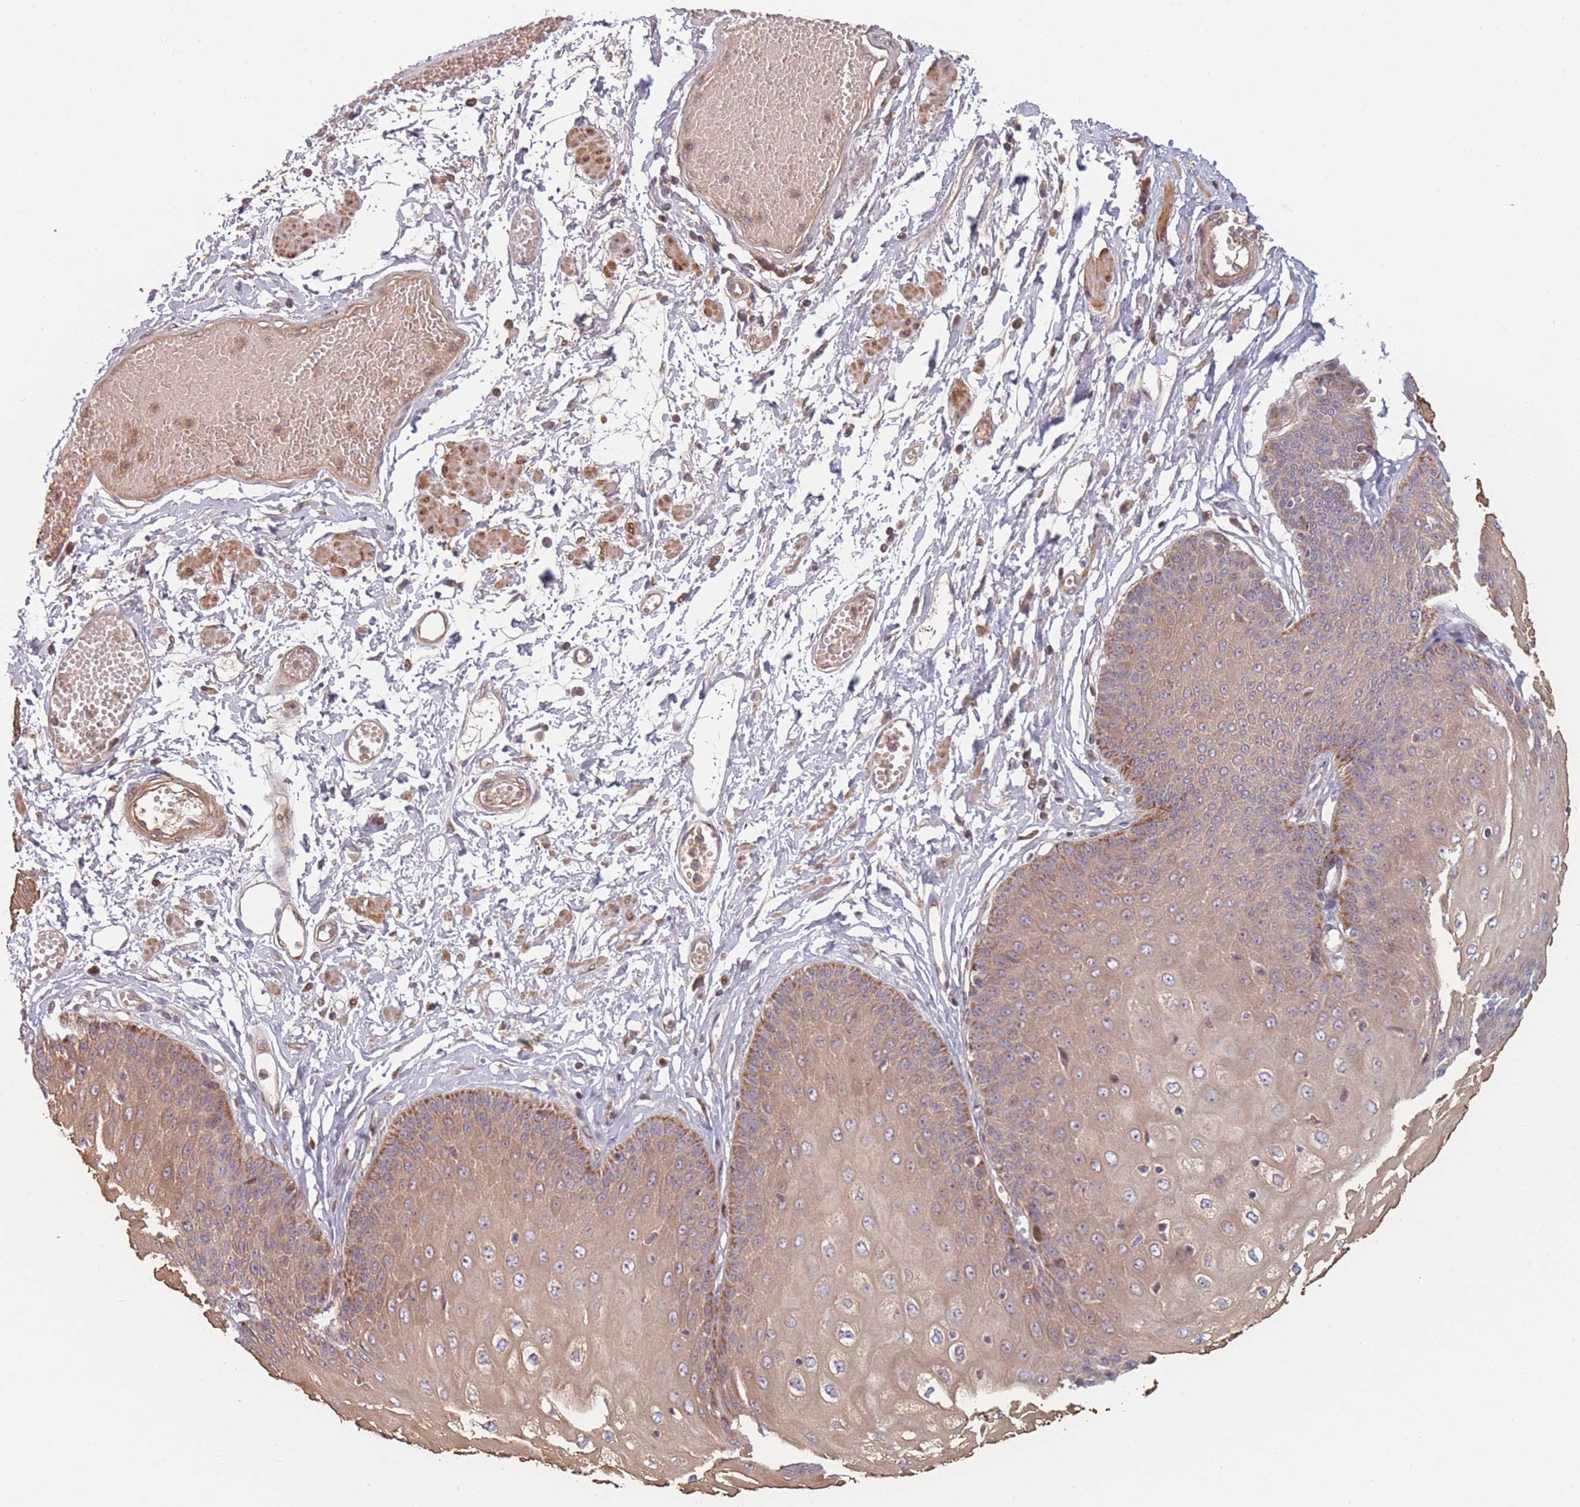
{"staining": {"intensity": "moderate", "quantity": ">75%", "location": "cytoplasmic/membranous"}, "tissue": "esophagus", "cell_type": "Squamous epithelial cells", "image_type": "normal", "snomed": [{"axis": "morphology", "description": "Normal tissue, NOS"}, {"axis": "topography", "description": "Esophagus"}], "caption": "A histopathology image of esophagus stained for a protein reveals moderate cytoplasmic/membranous brown staining in squamous epithelial cells.", "gene": "FAM153A", "patient": {"sex": "male", "age": 60}}